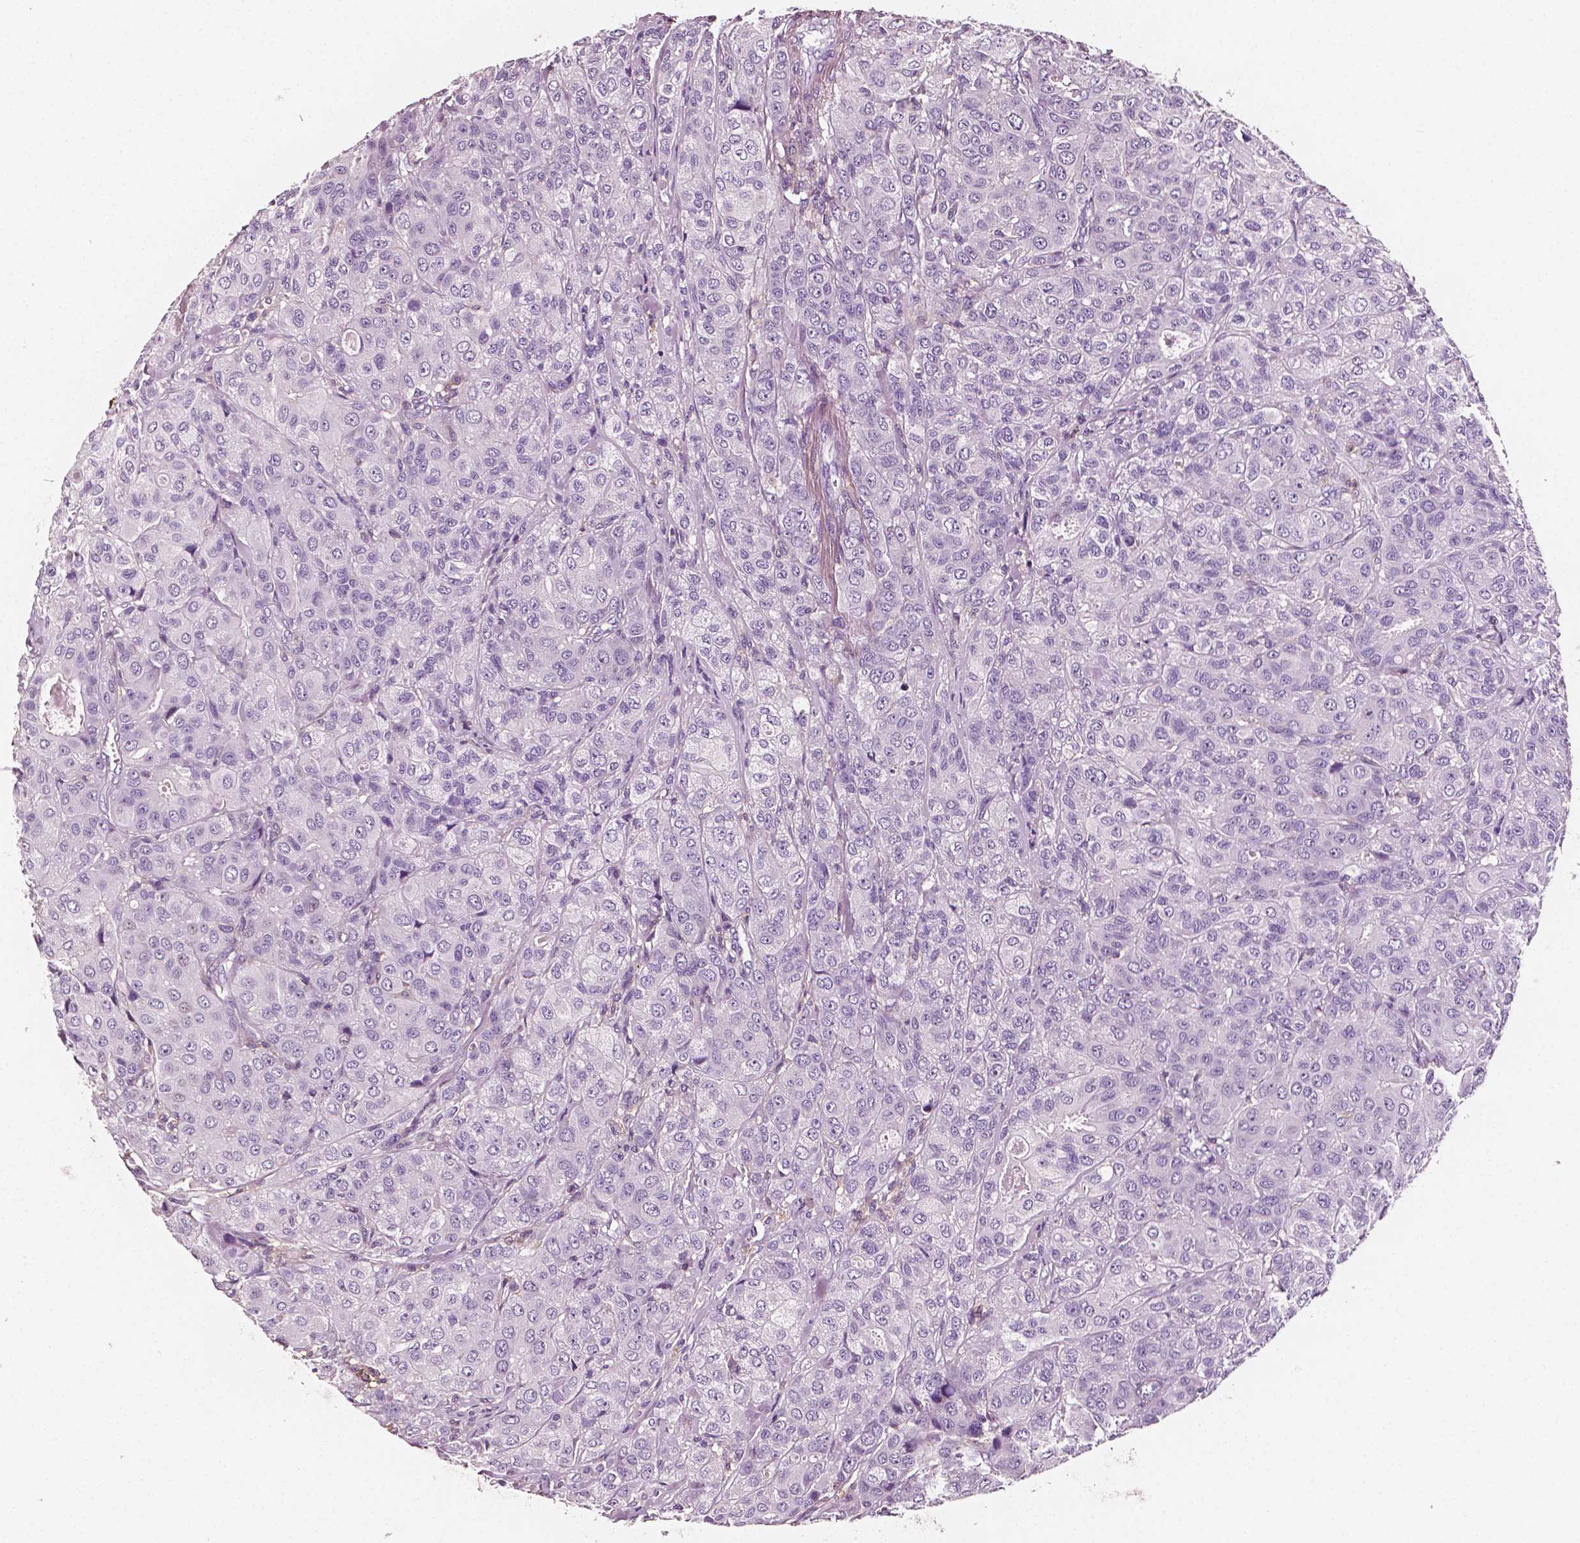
{"staining": {"intensity": "negative", "quantity": "none", "location": "none"}, "tissue": "breast cancer", "cell_type": "Tumor cells", "image_type": "cancer", "snomed": [{"axis": "morphology", "description": "Duct carcinoma"}, {"axis": "topography", "description": "Breast"}], "caption": "Immunohistochemical staining of breast cancer (invasive ductal carcinoma) shows no significant staining in tumor cells.", "gene": "PTPRC", "patient": {"sex": "female", "age": 43}}